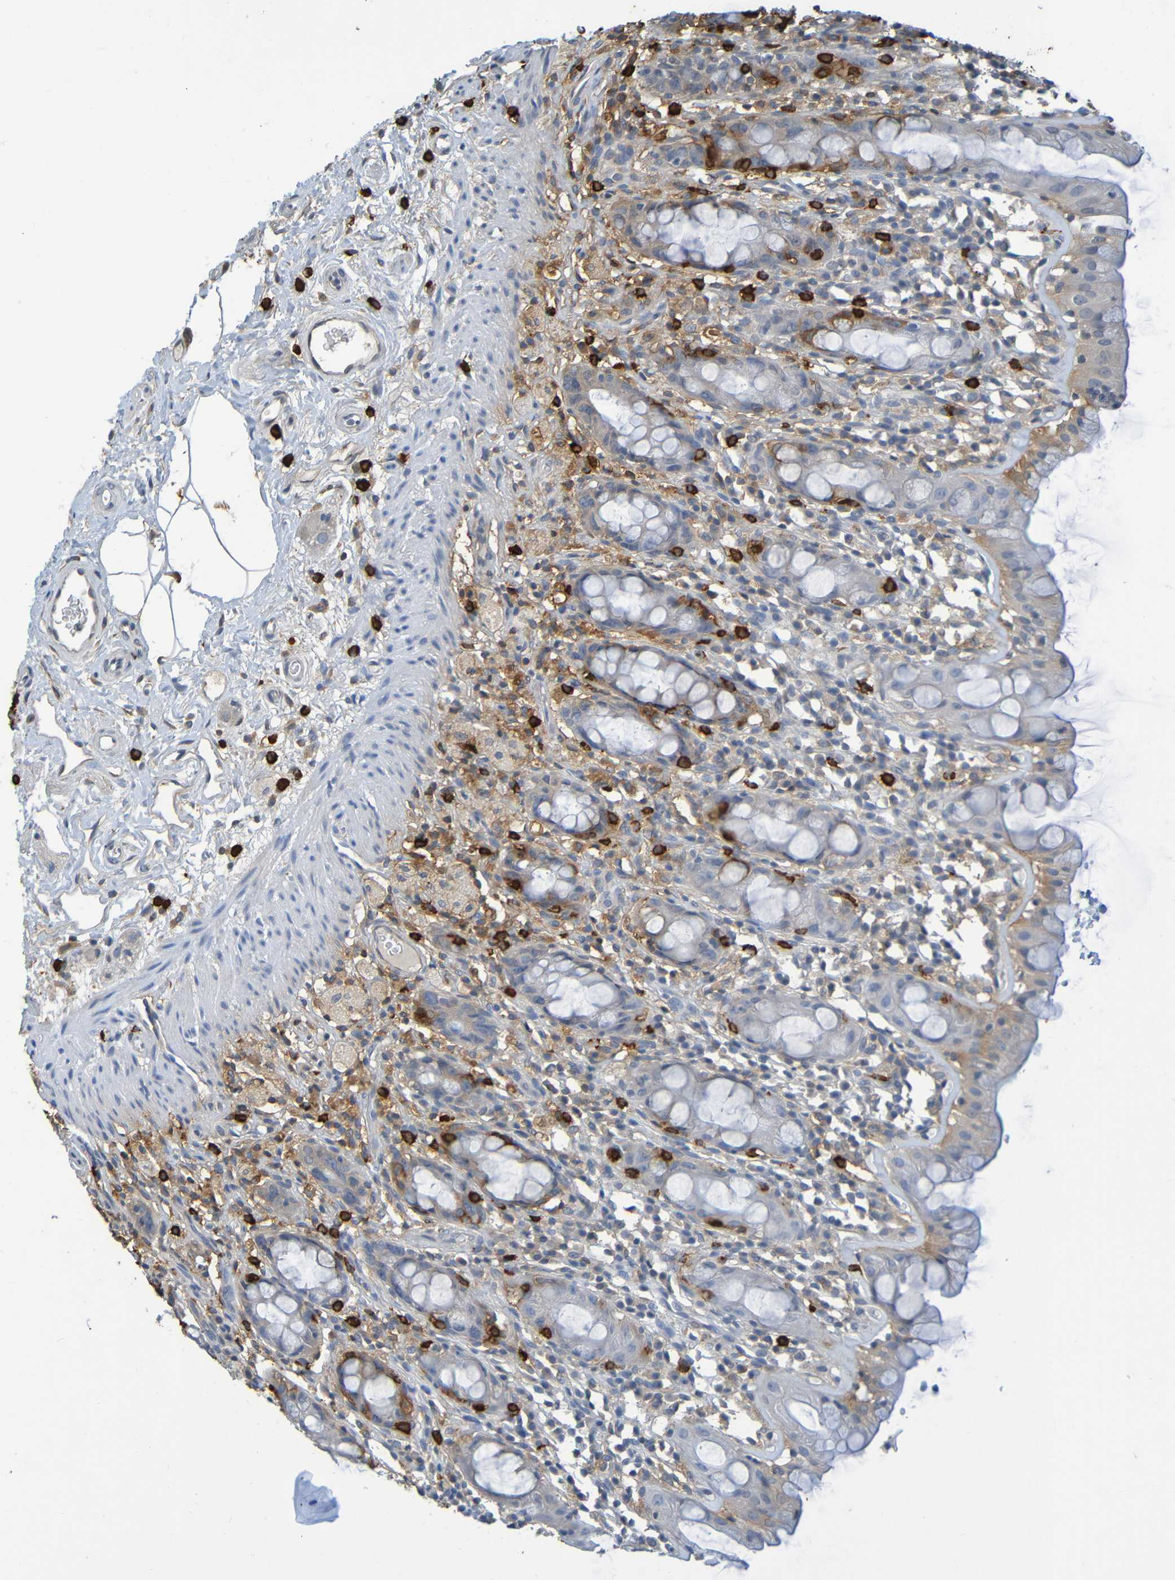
{"staining": {"intensity": "weak", "quantity": "25%-75%", "location": "cytoplasmic/membranous"}, "tissue": "rectum", "cell_type": "Glandular cells", "image_type": "normal", "snomed": [{"axis": "morphology", "description": "Normal tissue, NOS"}, {"axis": "topography", "description": "Rectum"}], "caption": "Immunohistochemical staining of unremarkable human rectum shows 25%-75% levels of weak cytoplasmic/membranous protein staining in approximately 25%-75% of glandular cells. Nuclei are stained in blue.", "gene": "C3AR1", "patient": {"sex": "male", "age": 44}}